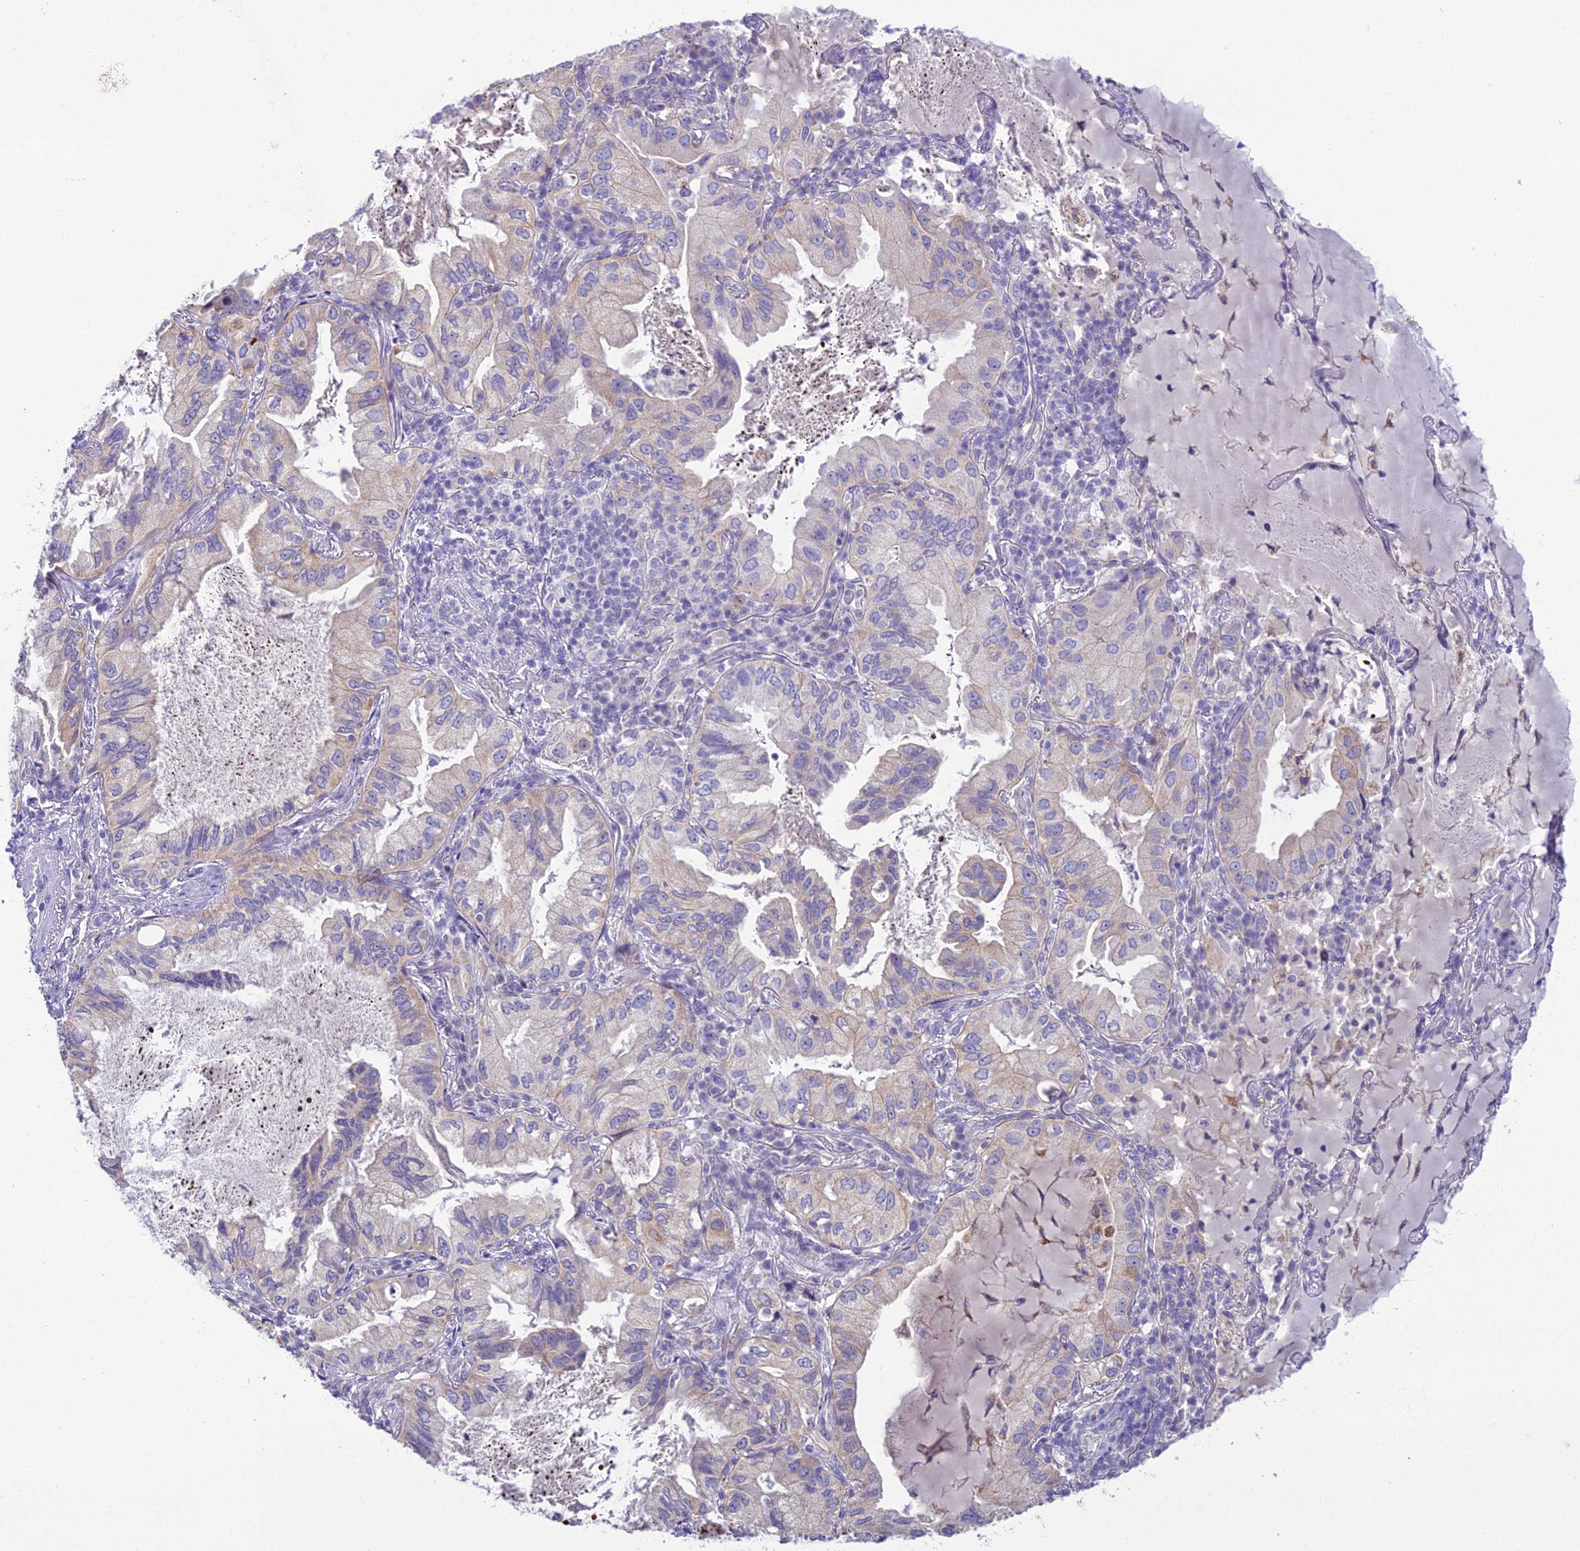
{"staining": {"intensity": "negative", "quantity": "none", "location": "none"}, "tissue": "lung cancer", "cell_type": "Tumor cells", "image_type": "cancer", "snomed": [{"axis": "morphology", "description": "Adenocarcinoma, NOS"}, {"axis": "topography", "description": "Lung"}], "caption": "IHC histopathology image of adenocarcinoma (lung) stained for a protein (brown), which demonstrates no expression in tumor cells.", "gene": "SCRT1", "patient": {"sex": "female", "age": 69}}